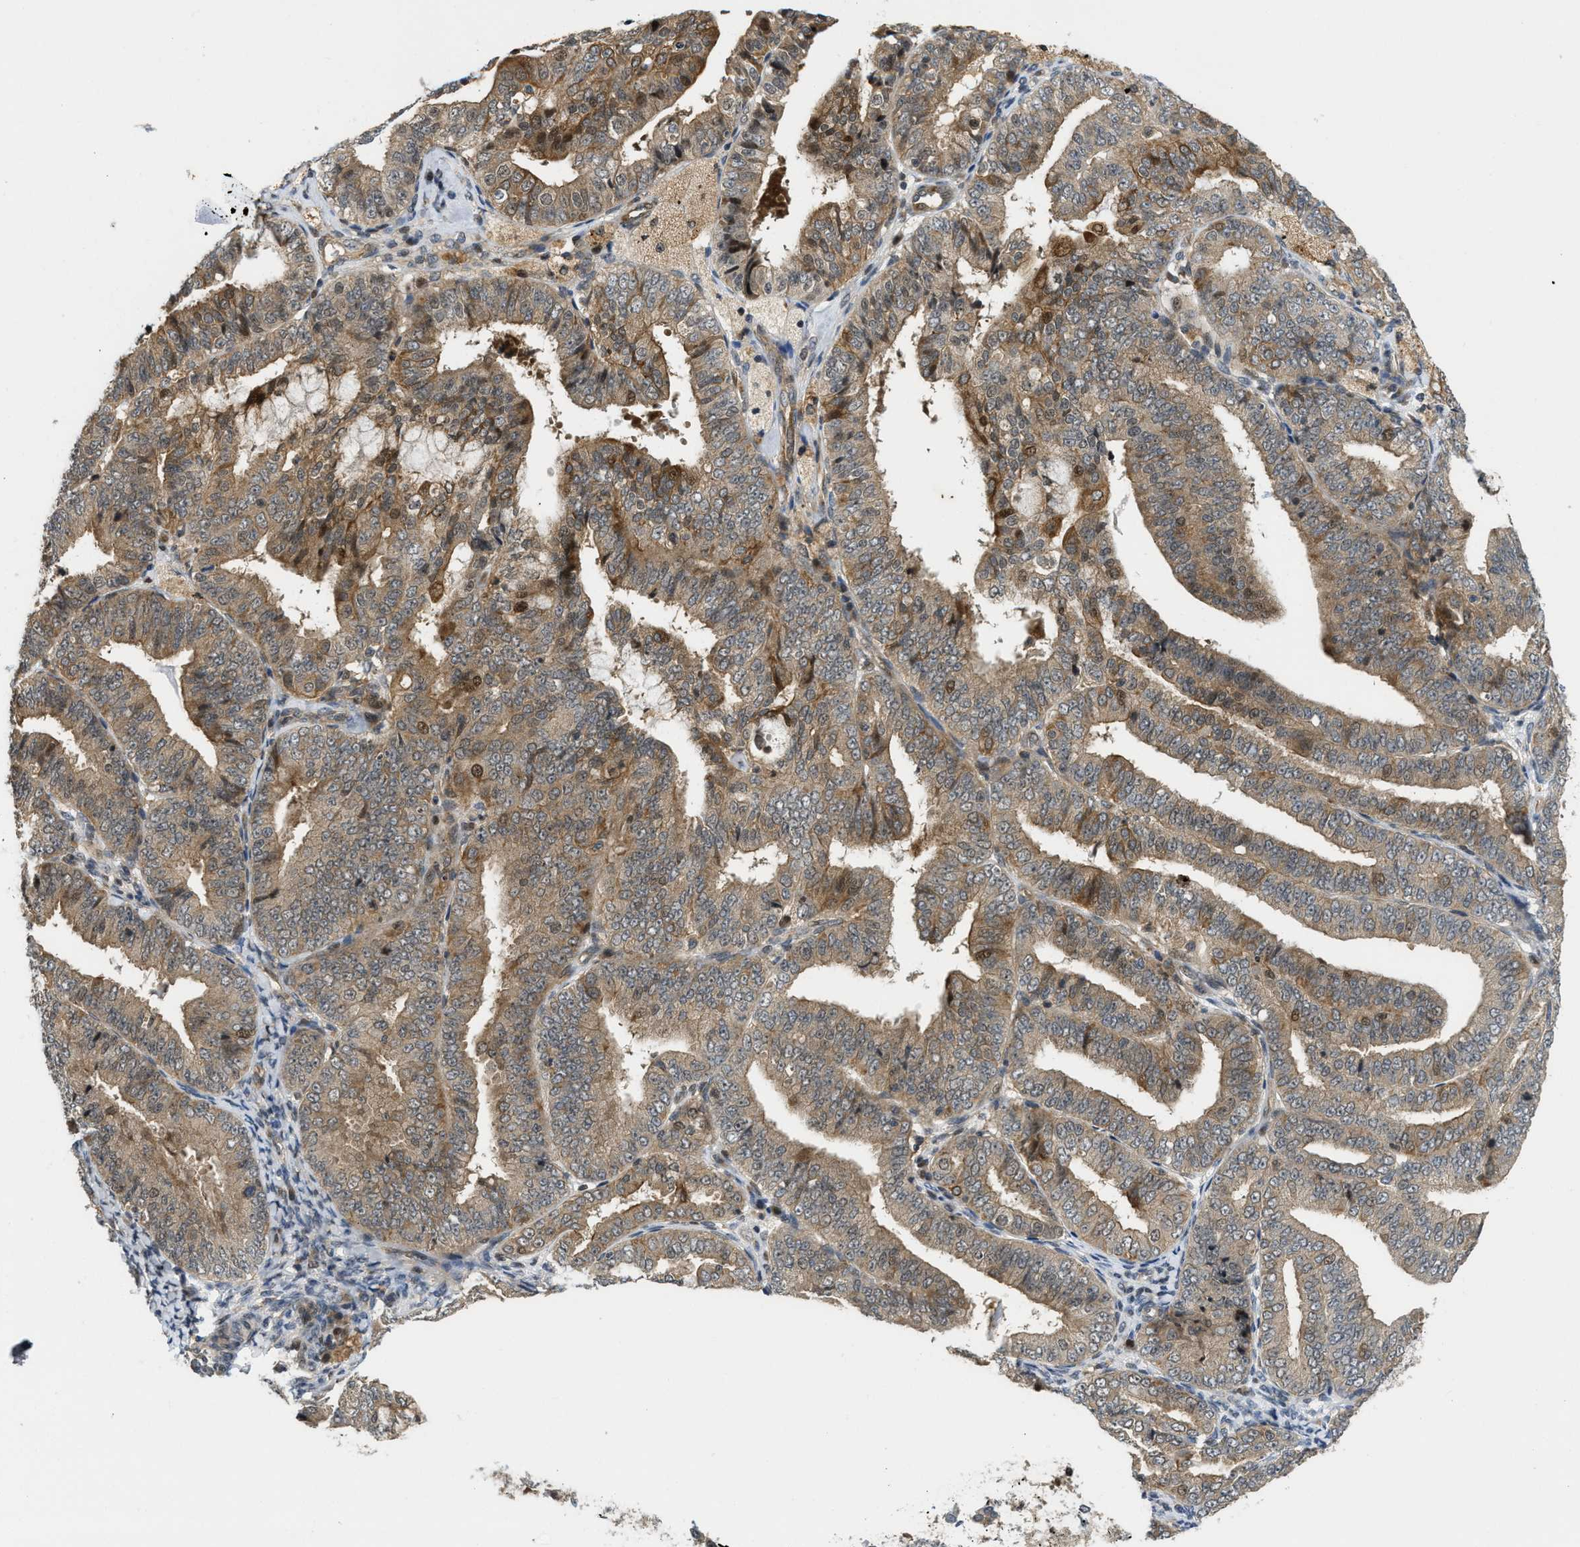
{"staining": {"intensity": "moderate", "quantity": ">75%", "location": "cytoplasmic/membranous"}, "tissue": "endometrial cancer", "cell_type": "Tumor cells", "image_type": "cancer", "snomed": [{"axis": "morphology", "description": "Adenocarcinoma, NOS"}, {"axis": "topography", "description": "Endometrium"}], "caption": "Immunohistochemistry of endometrial cancer (adenocarcinoma) reveals medium levels of moderate cytoplasmic/membranous positivity in about >75% of tumor cells.", "gene": "DNAJC28", "patient": {"sex": "female", "age": 63}}